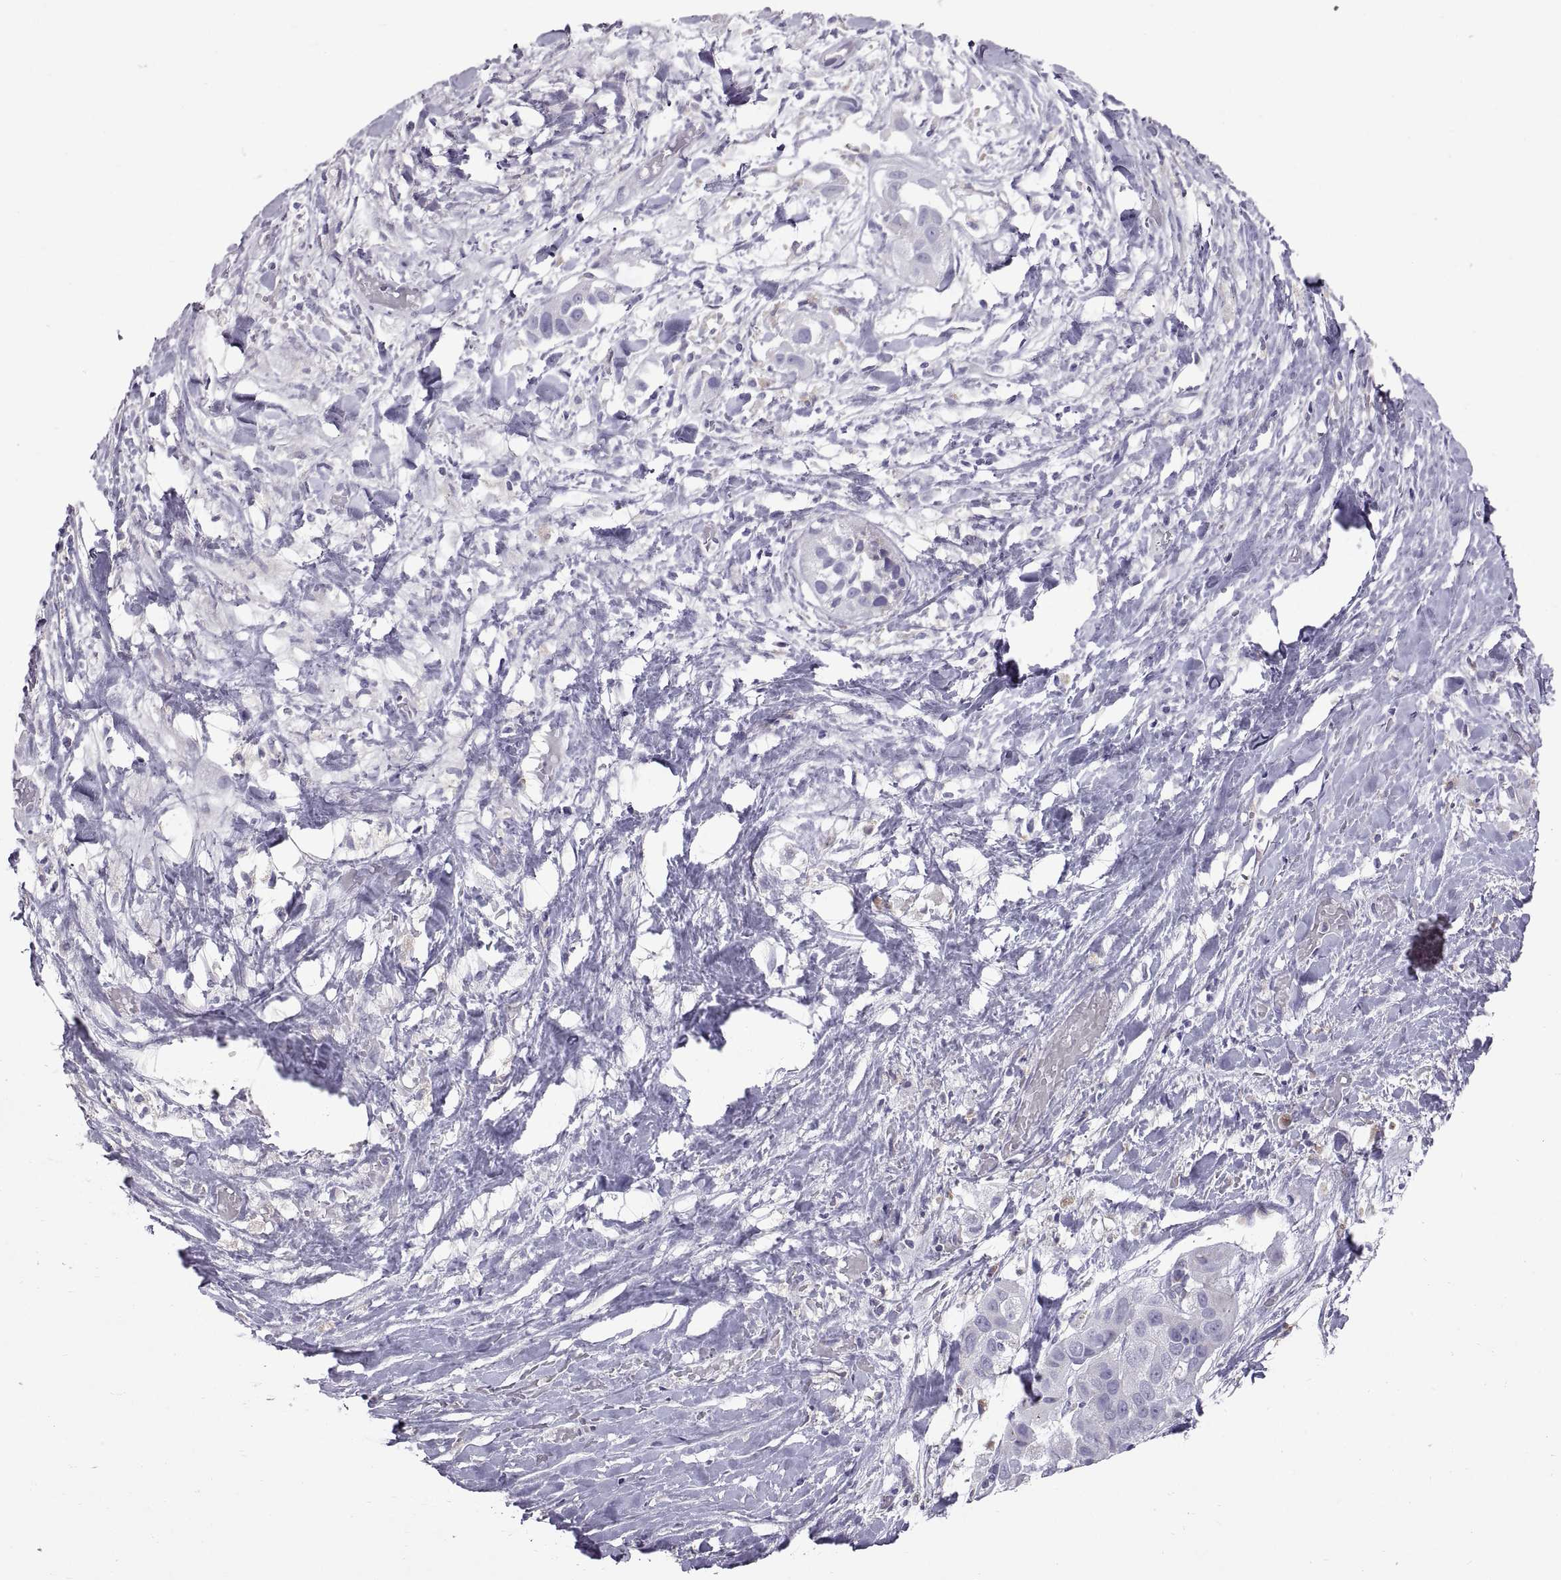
{"staining": {"intensity": "negative", "quantity": "none", "location": "none"}, "tissue": "liver cancer", "cell_type": "Tumor cells", "image_type": "cancer", "snomed": [{"axis": "morphology", "description": "Cholangiocarcinoma"}, {"axis": "topography", "description": "Liver"}], "caption": "Tumor cells show no significant protein expression in liver cancer. (Stains: DAB immunohistochemistry with hematoxylin counter stain, Microscopy: brightfield microscopy at high magnification).", "gene": "ARSL", "patient": {"sex": "female", "age": 52}}